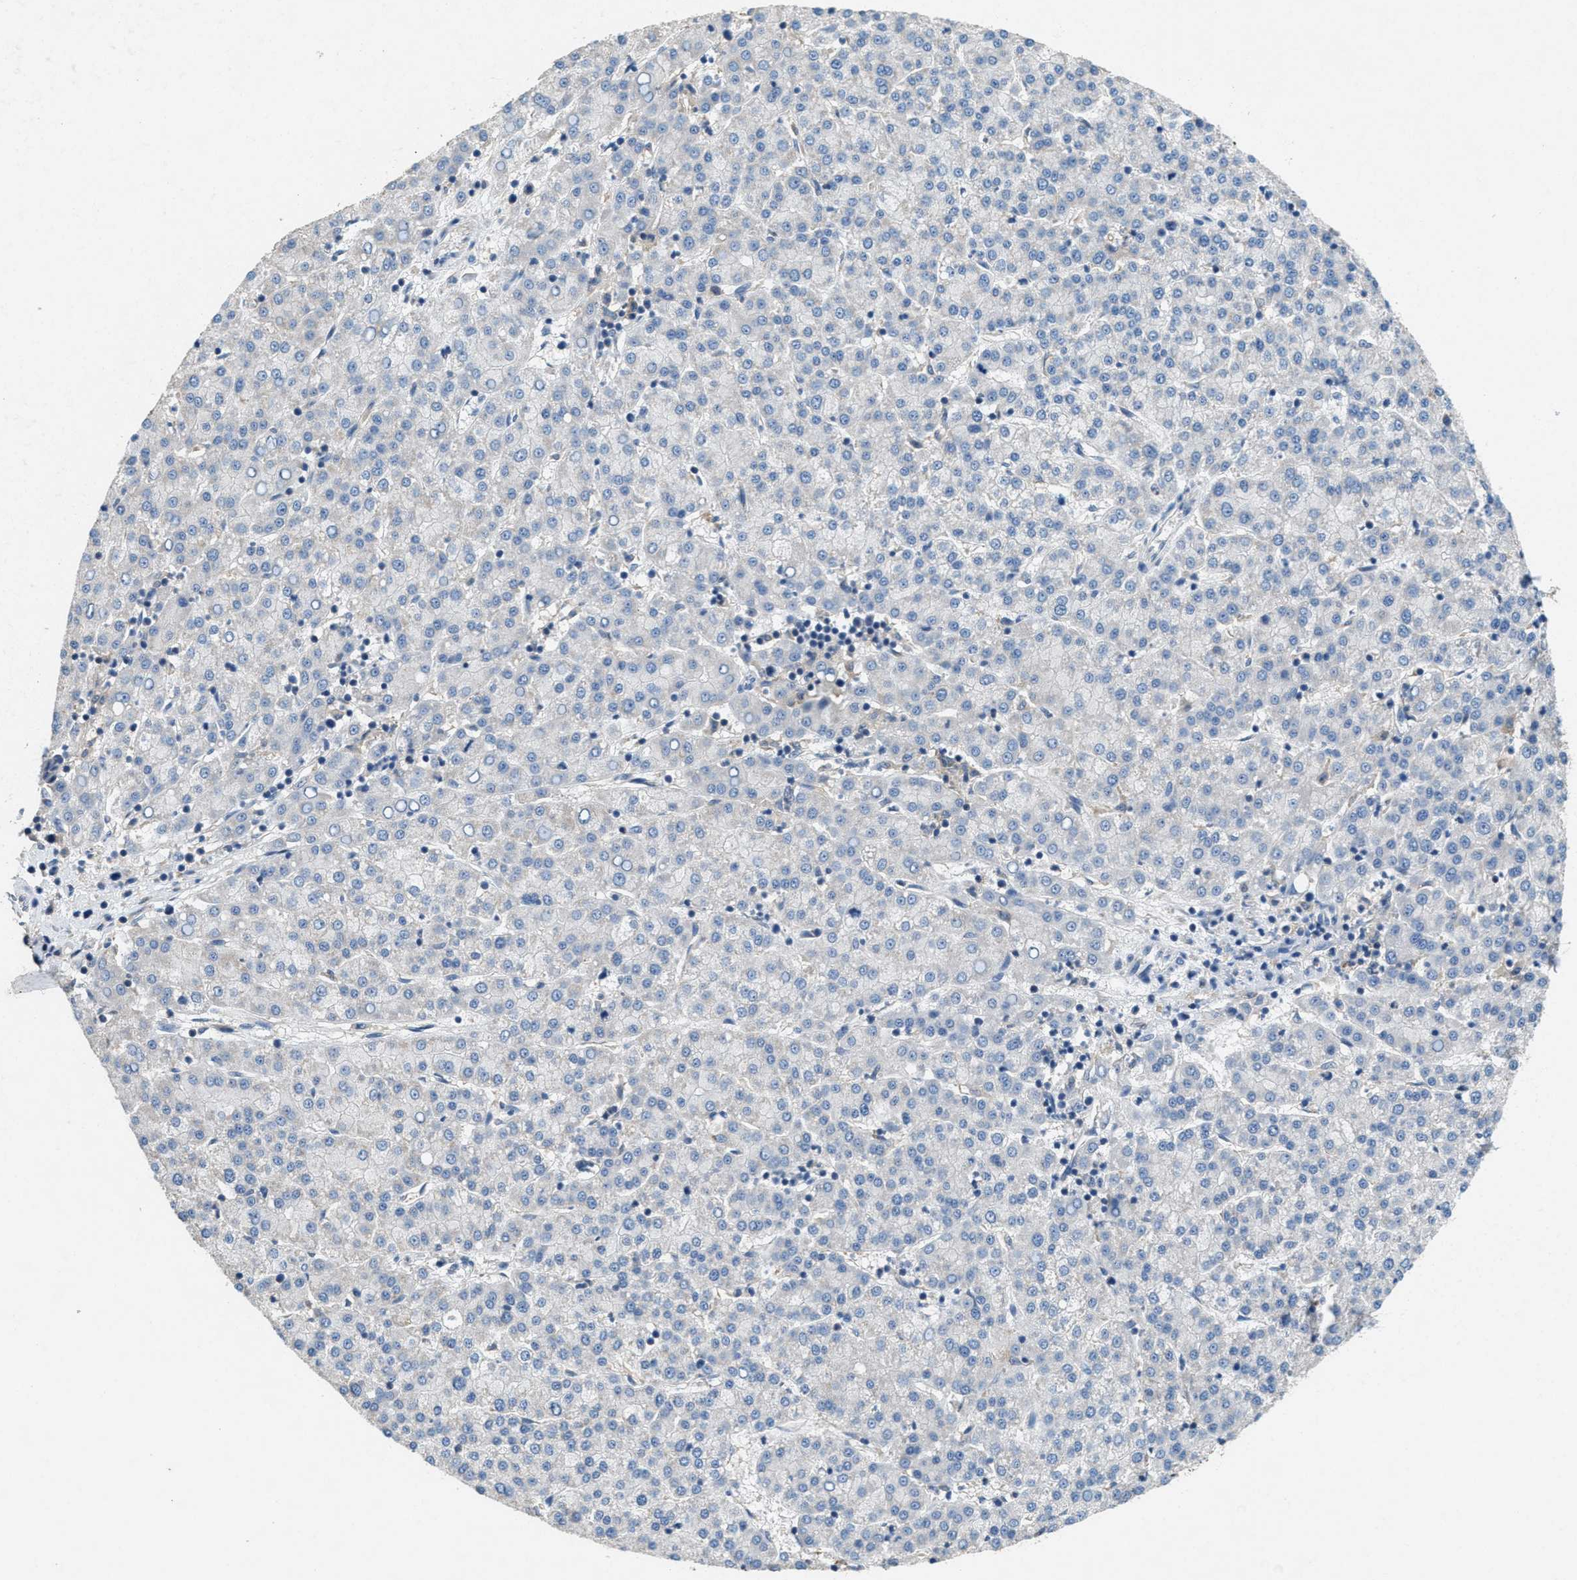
{"staining": {"intensity": "negative", "quantity": "none", "location": "none"}, "tissue": "liver cancer", "cell_type": "Tumor cells", "image_type": "cancer", "snomed": [{"axis": "morphology", "description": "Carcinoma, Hepatocellular, NOS"}, {"axis": "topography", "description": "Liver"}], "caption": "Image shows no significant protein staining in tumor cells of hepatocellular carcinoma (liver).", "gene": "DGKE", "patient": {"sex": "female", "age": 58}}